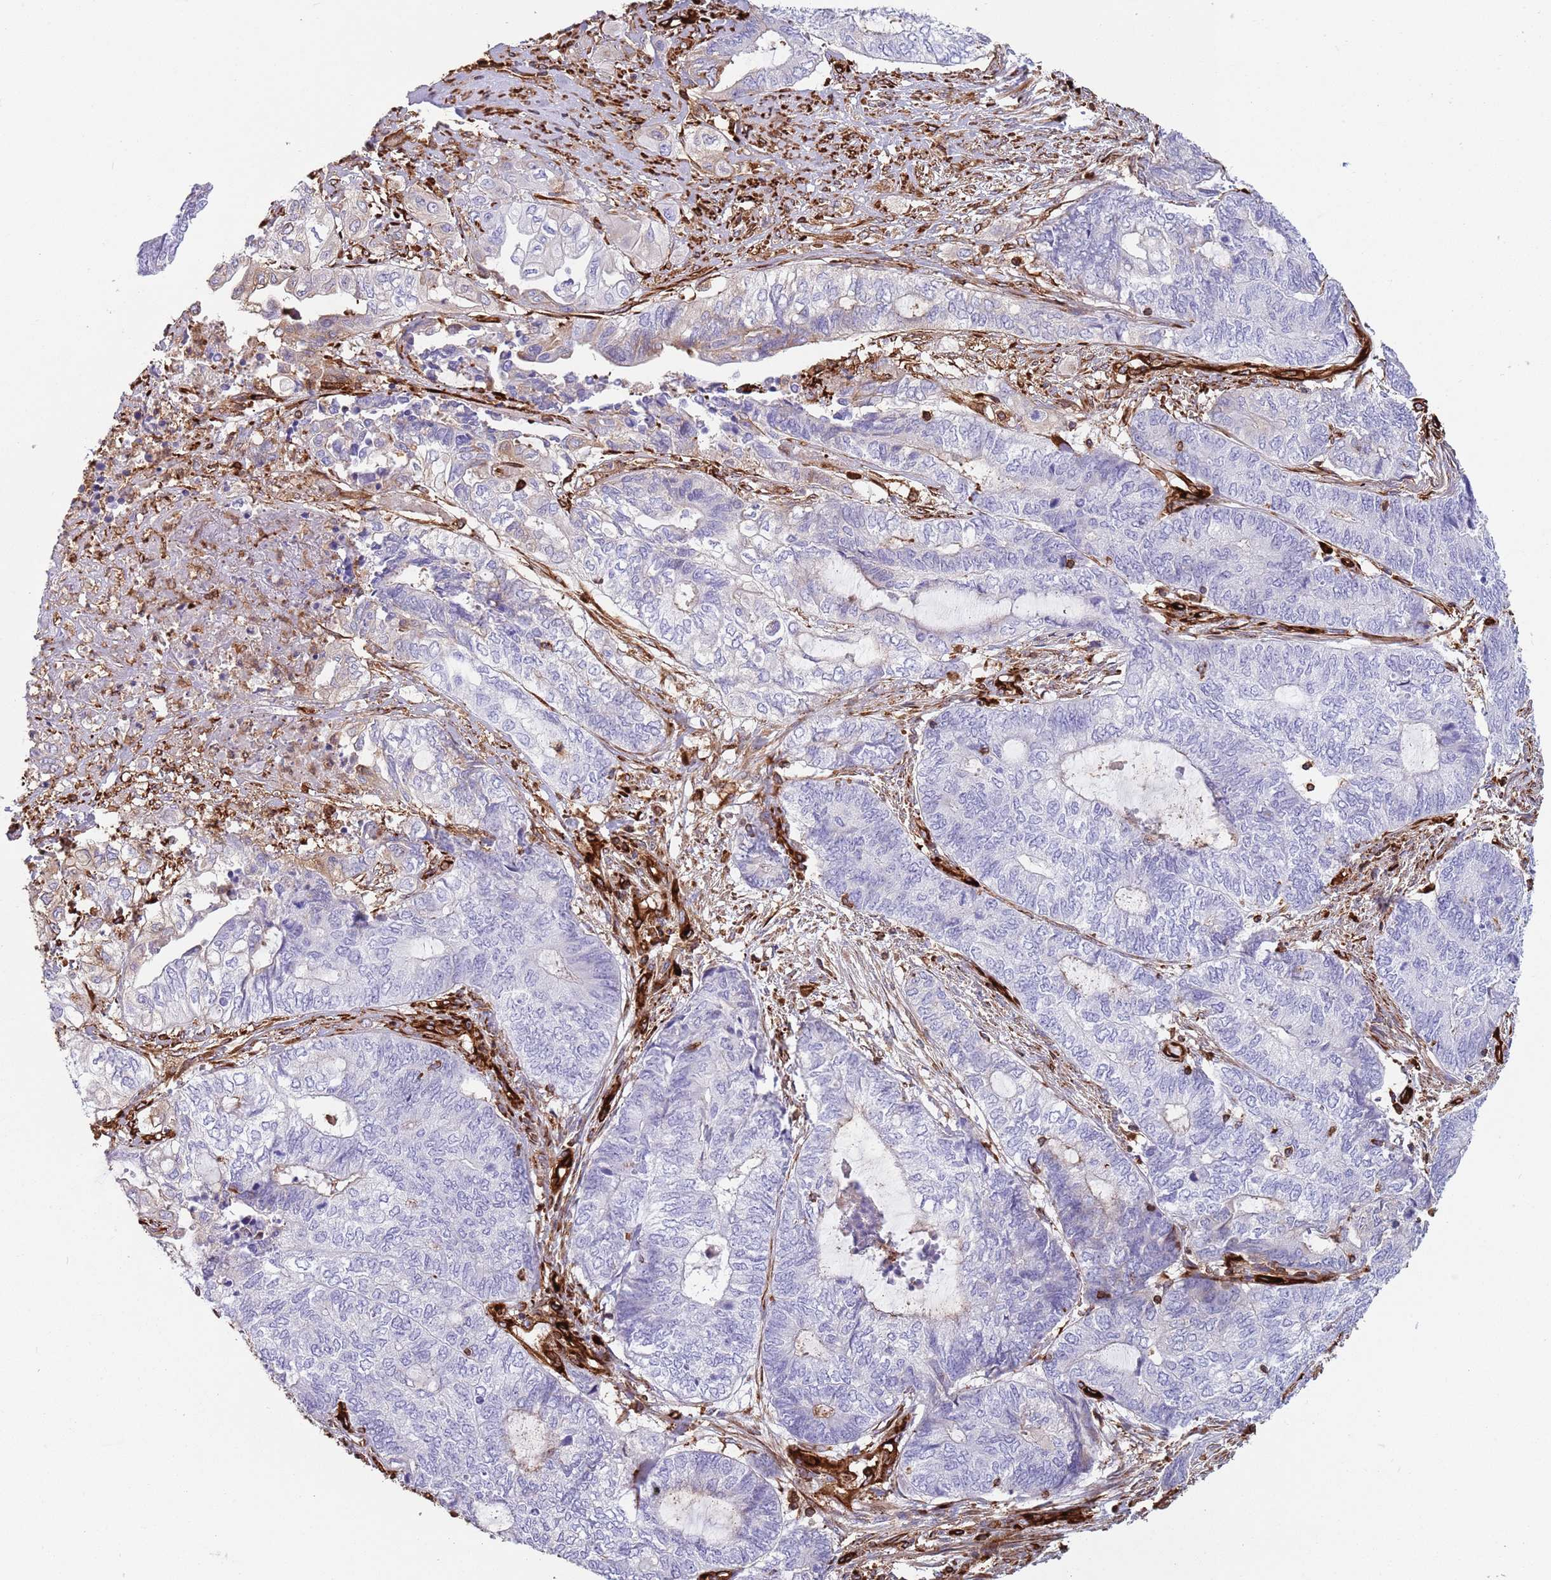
{"staining": {"intensity": "negative", "quantity": "none", "location": "none"}, "tissue": "endometrial cancer", "cell_type": "Tumor cells", "image_type": "cancer", "snomed": [{"axis": "morphology", "description": "Adenocarcinoma, NOS"}, {"axis": "topography", "description": "Uterus"}, {"axis": "topography", "description": "Endometrium"}], "caption": "DAB immunohistochemical staining of human endometrial cancer (adenocarcinoma) exhibits no significant positivity in tumor cells. (DAB (3,3'-diaminobenzidine) IHC, high magnification).", "gene": "KBTBD7", "patient": {"sex": "female", "age": 70}}